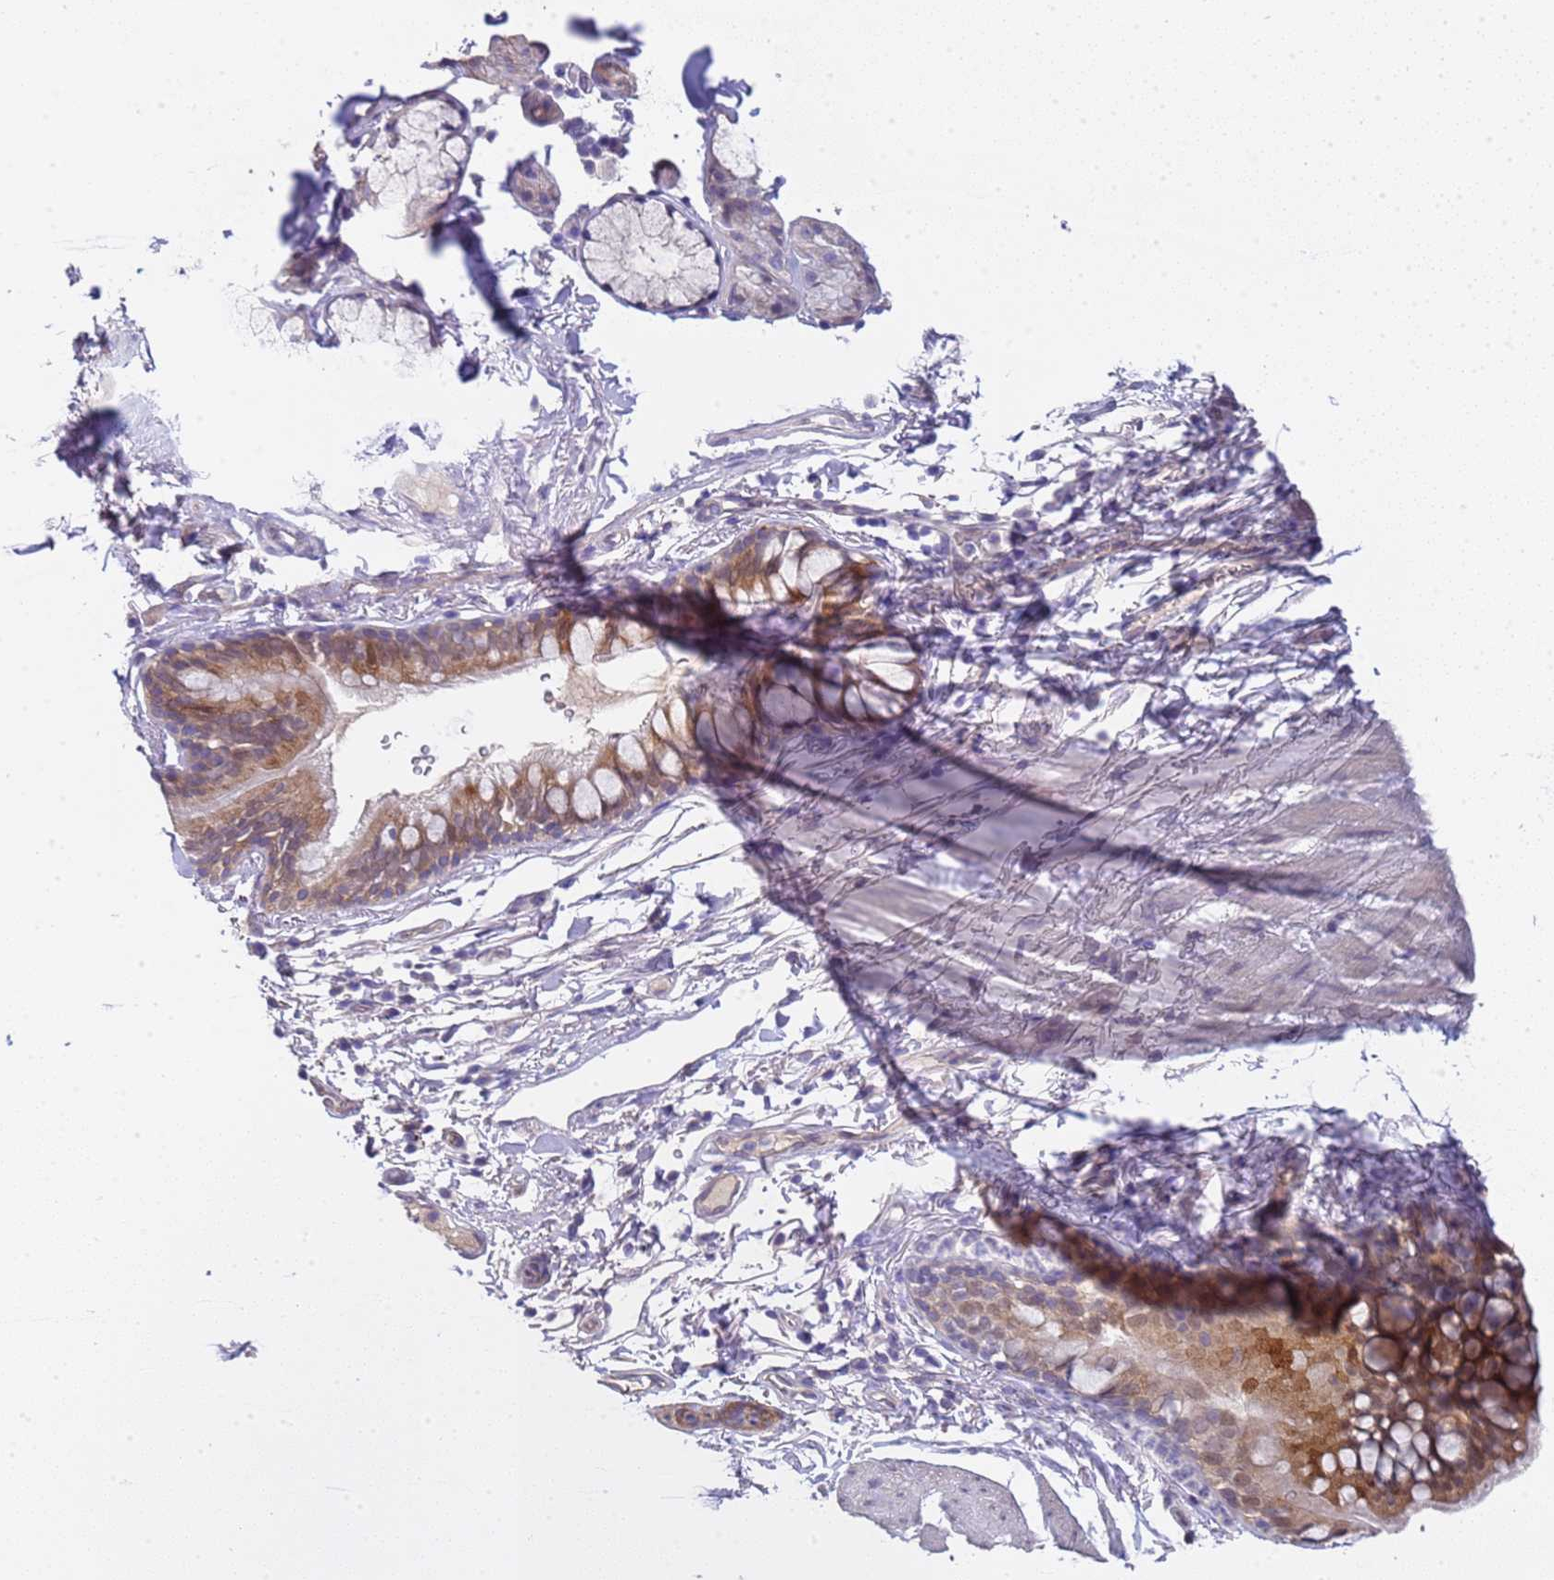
{"staining": {"intensity": "moderate", "quantity": ">75%", "location": "cytoplasmic/membranous"}, "tissue": "bronchus", "cell_type": "Respiratory epithelial cells", "image_type": "normal", "snomed": [{"axis": "morphology", "description": "Normal tissue, NOS"}, {"axis": "topography", "description": "Cartilage tissue"}], "caption": "An IHC photomicrograph of normal tissue is shown. Protein staining in brown highlights moderate cytoplasmic/membranous positivity in bronchus within respiratory epithelial cells.", "gene": "TRMT10A", "patient": {"sex": "male", "age": 63}}